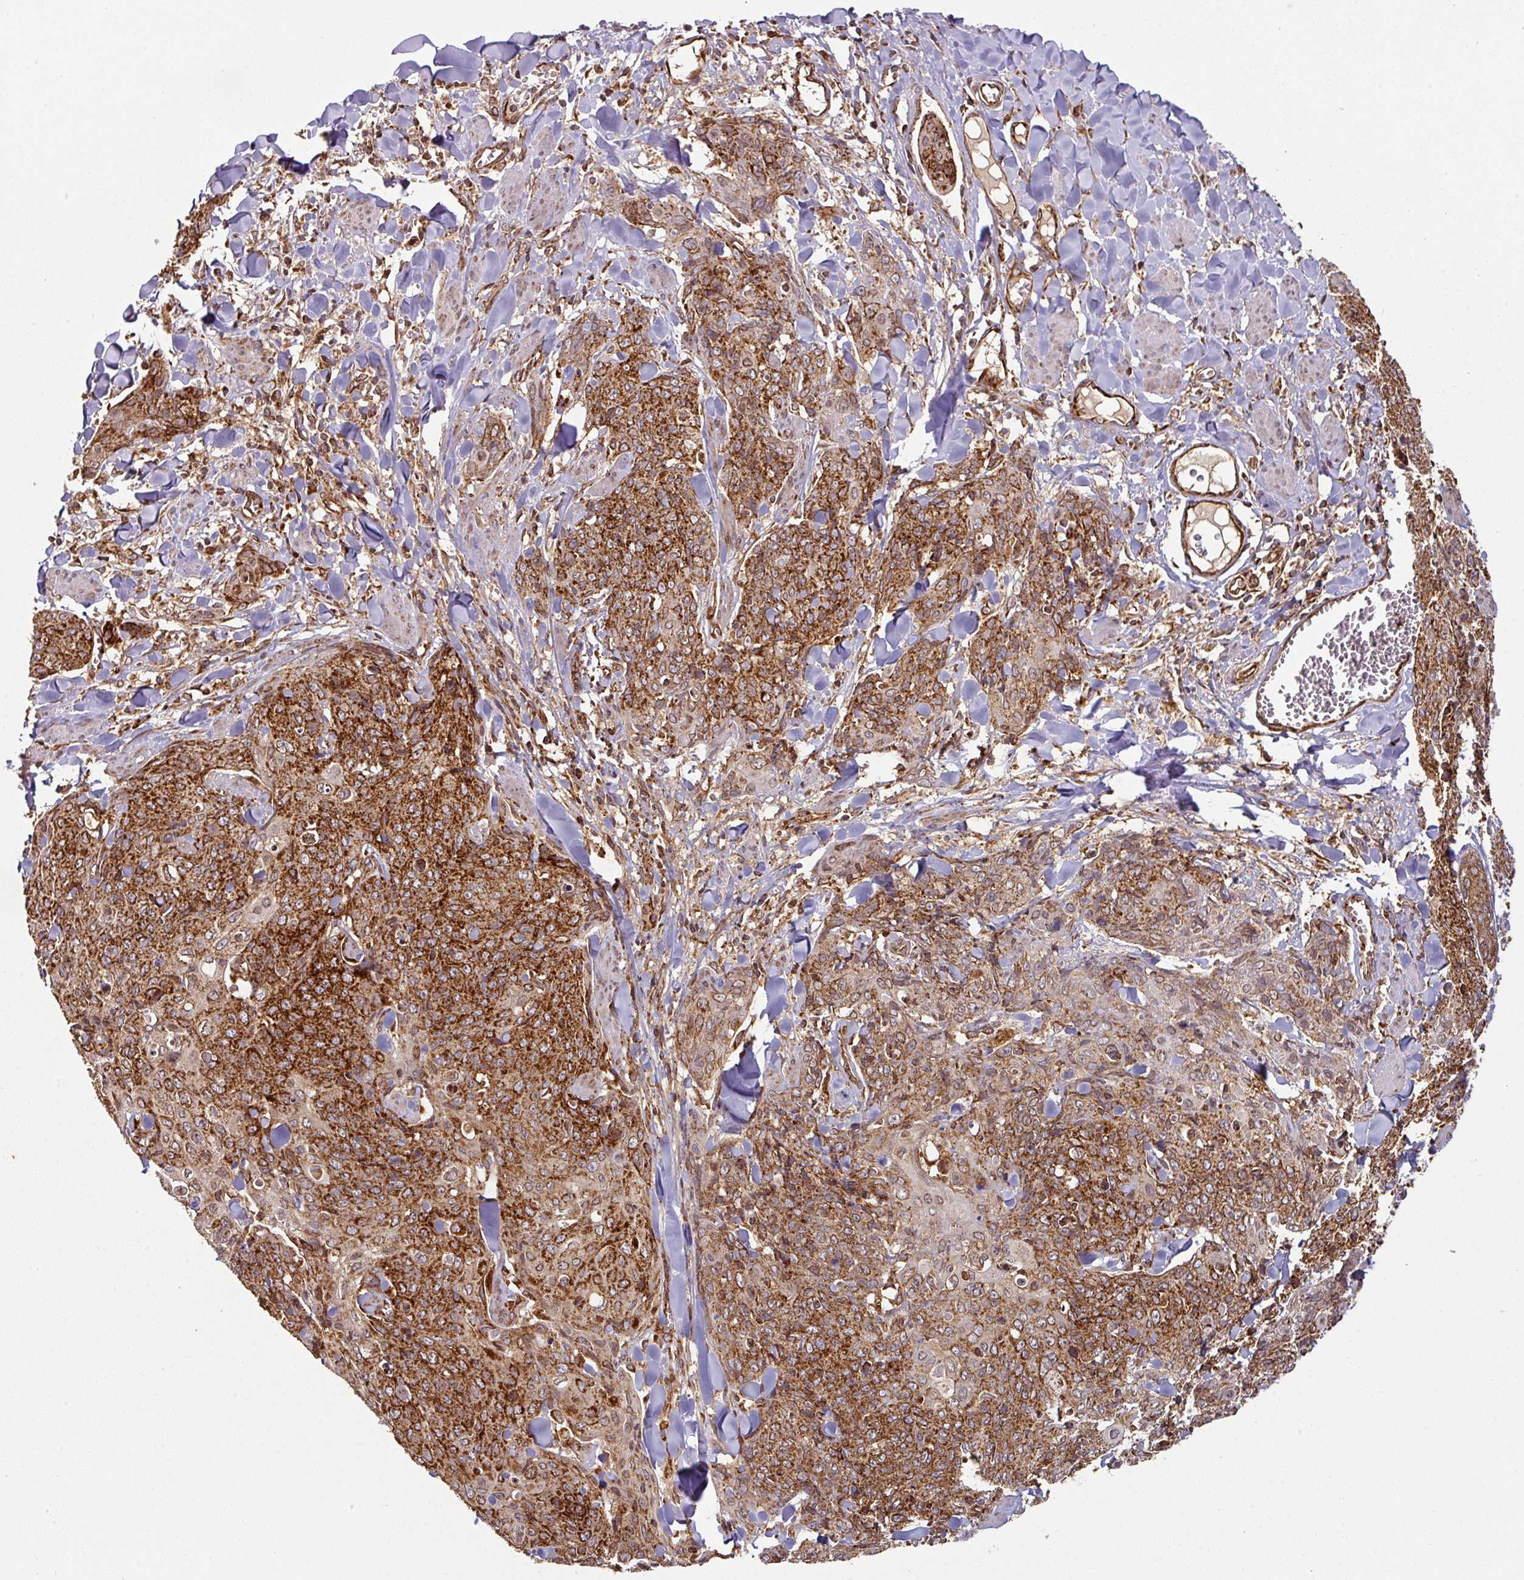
{"staining": {"intensity": "strong", "quantity": ">75%", "location": "cytoplasmic/membranous"}, "tissue": "skin cancer", "cell_type": "Tumor cells", "image_type": "cancer", "snomed": [{"axis": "morphology", "description": "Squamous cell carcinoma, NOS"}, {"axis": "topography", "description": "Skin"}, {"axis": "topography", "description": "Vulva"}], "caption": "DAB (3,3'-diaminobenzidine) immunohistochemical staining of skin cancer (squamous cell carcinoma) reveals strong cytoplasmic/membranous protein staining in approximately >75% of tumor cells. The staining was performed using DAB (3,3'-diaminobenzidine), with brown indicating positive protein expression. Nuclei are stained blue with hematoxylin.", "gene": "TRAP1", "patient": {"sex": "female", "age": 85}}